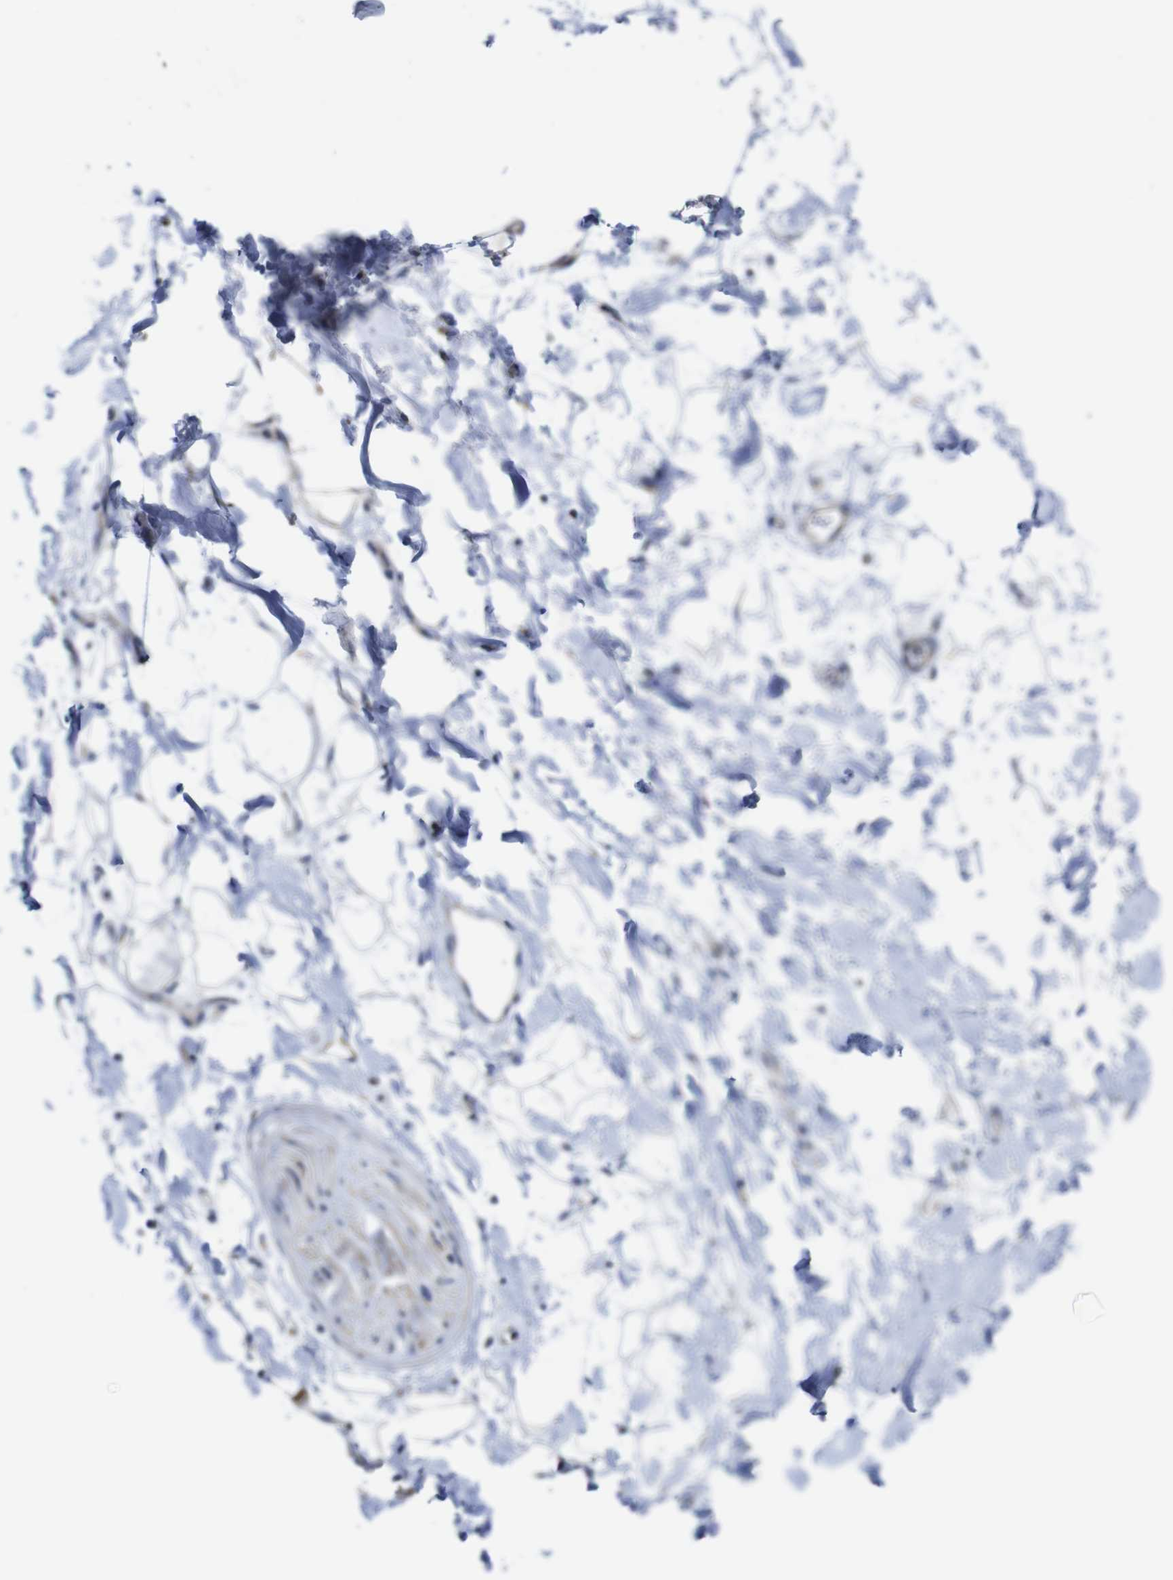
{"staining": {"intensity": "negative", "quantity": "none", "location": "none"}, "tissue": "adipose tissue", "cell_type": "Adipocytes", "image_type": "normal", "snomed": [{"axis": "morphology", "description": "Normal tissue, NOS"}, {"axis": "topography", "description": "Soft tissue"}], "caption": "Immunohistochemistry image of unremarkable adipose tissue stained for a protein (brown), which displays no positivity in adipocytes.", "gene": "PDCD1LG2", "patient": {"sex": "male", "age": 72}}